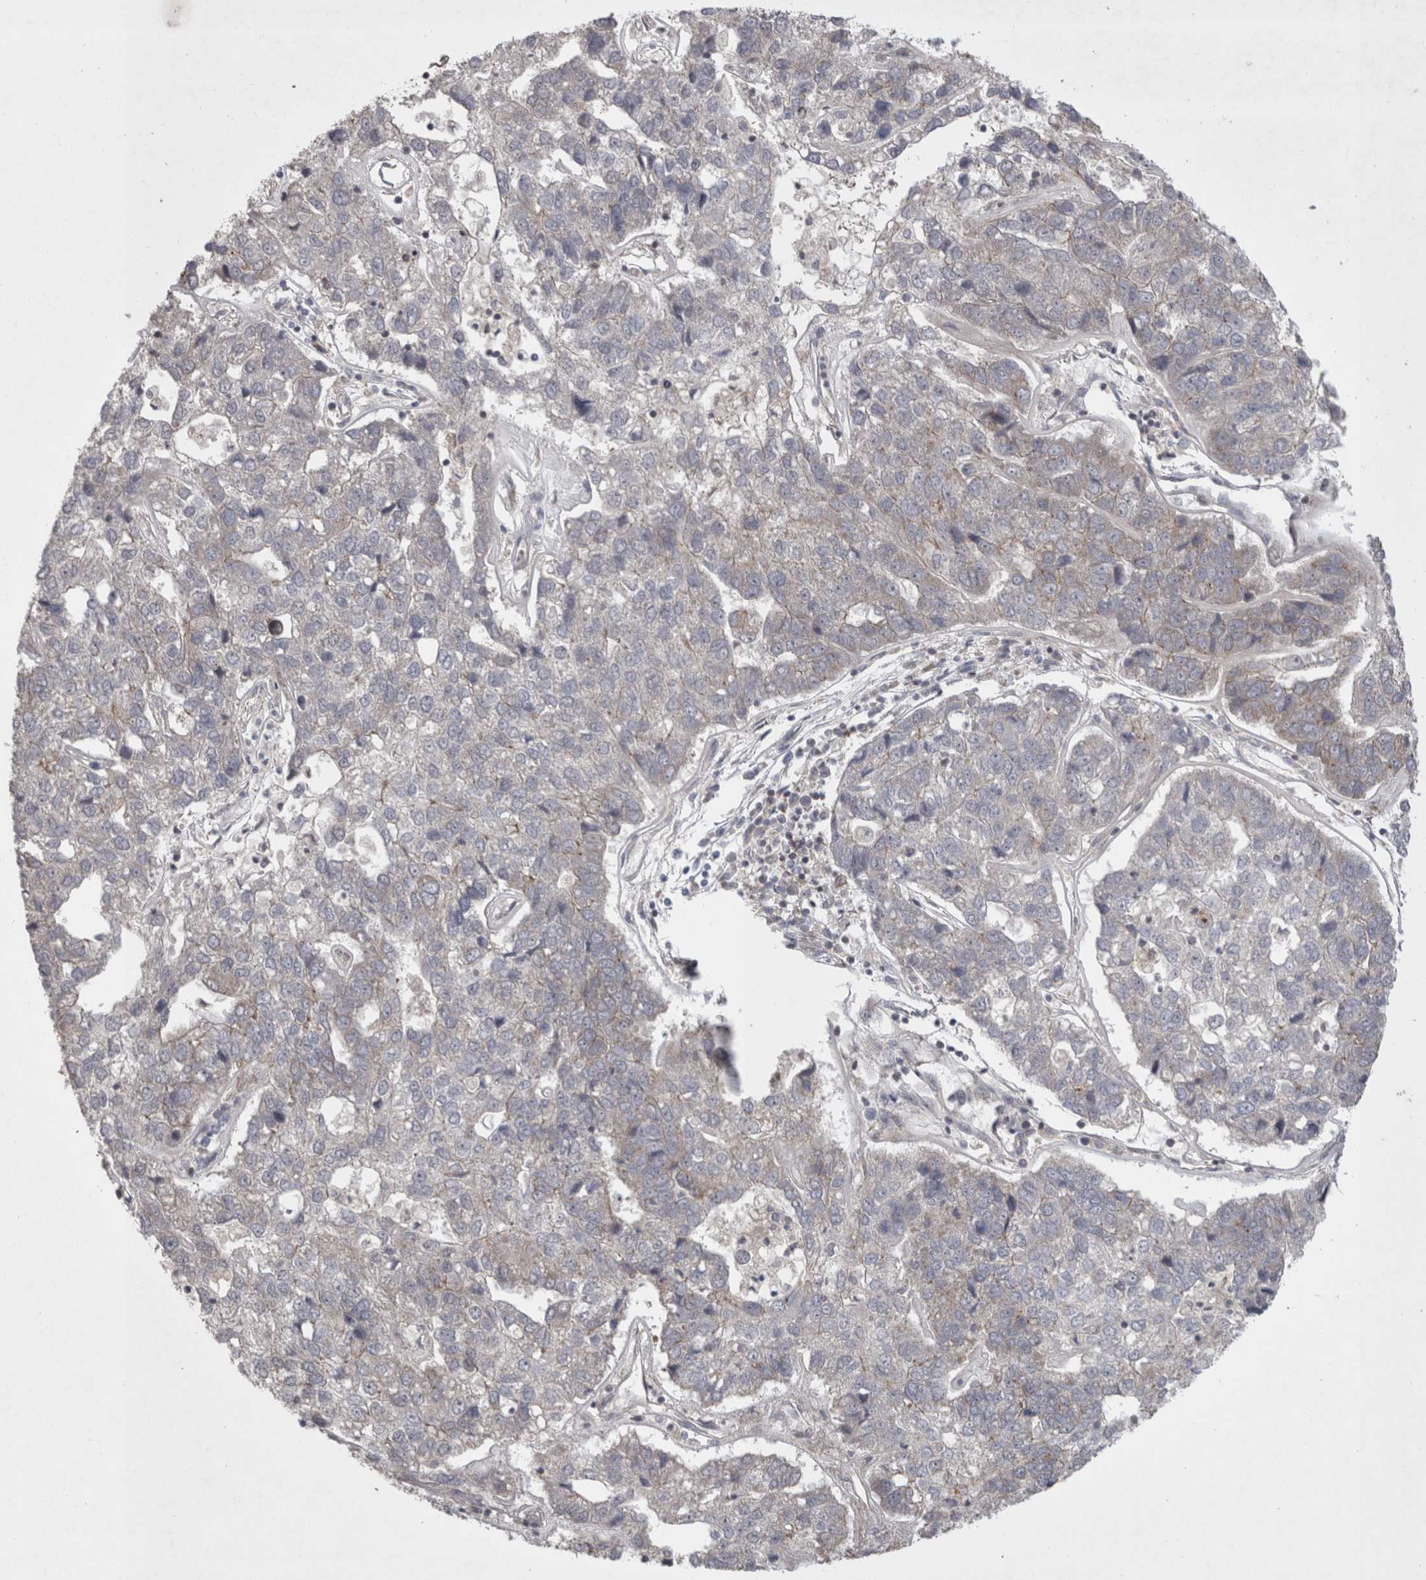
{"staining": {"intensity": "negative", "quantity": "none", "location": "none"}, "tissue": "pancreatic cancer", "cell_type": "Tumor cells", "image_type": "cancer", "snomed": [{"axis": "morphology", "description": "Adenocarcinoma, NOS"}, {"axis": "topography", "description": "Pancreas"}], "caption": "Photomicrograph shows no significant protein staining in tumor cells of pancreatic cancer.", "gene": "TSPOAP1", "patient": {"sex": "female", "age": 61}}